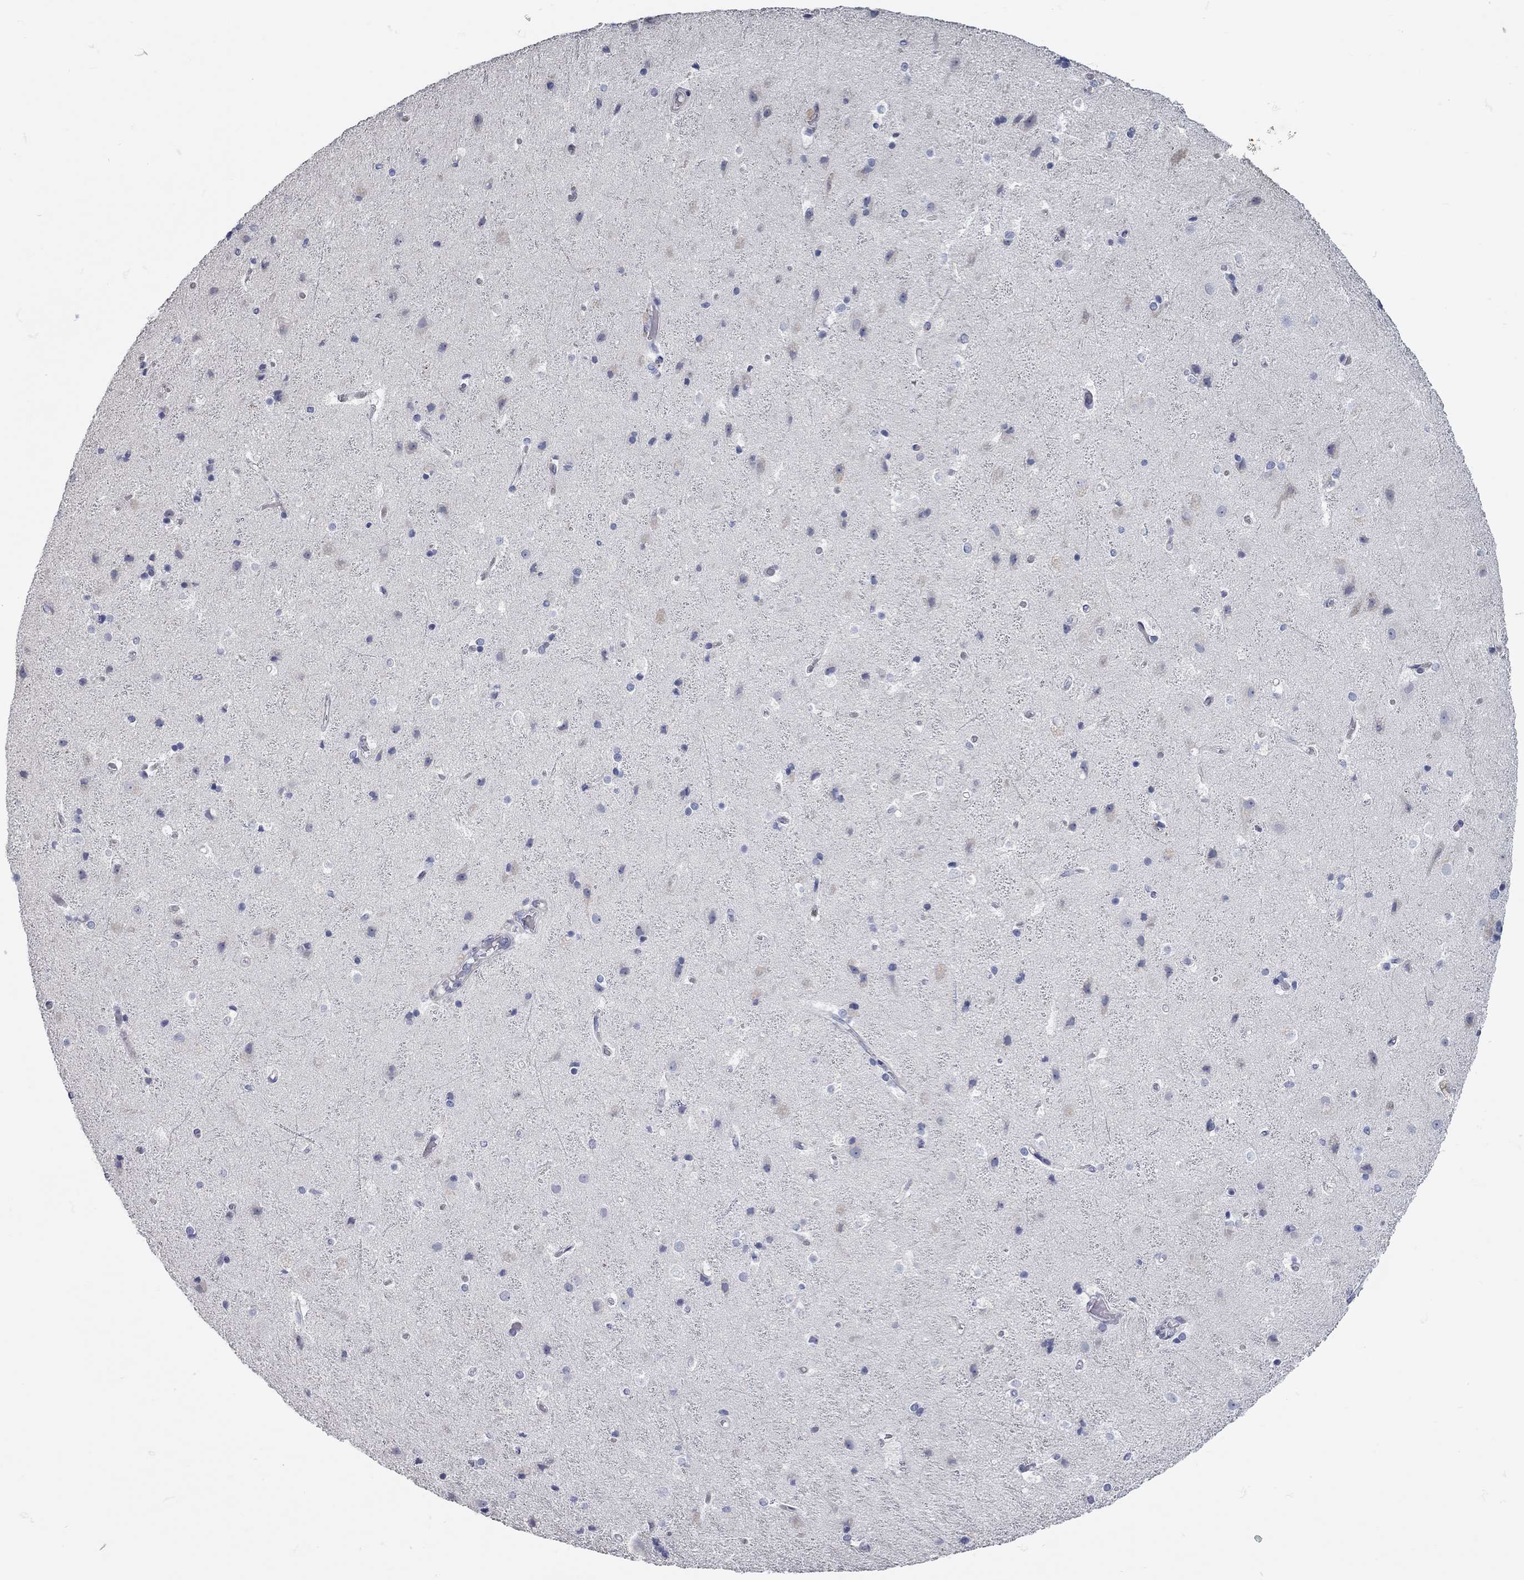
{"staining": {"intensity": "negative", "quantity": "none", "location": "none"}, "tissue": "cerebral cortex", "cell_type": "Endothelial cells", "image_type": "normal", "snomed": [{"axis": "morphology", "description": "Normal tissue, NOS"}, {"axis": "topography", "description": "Cerebral cortex"}], "caption": "IHC photomicrograph of normal cerebral cortex: cerebral cortex stained with DAB shows no significant protein expression in endothelial cells.", "gene": "XAGE2", "patient": {"sex": "female", "age": 52}}